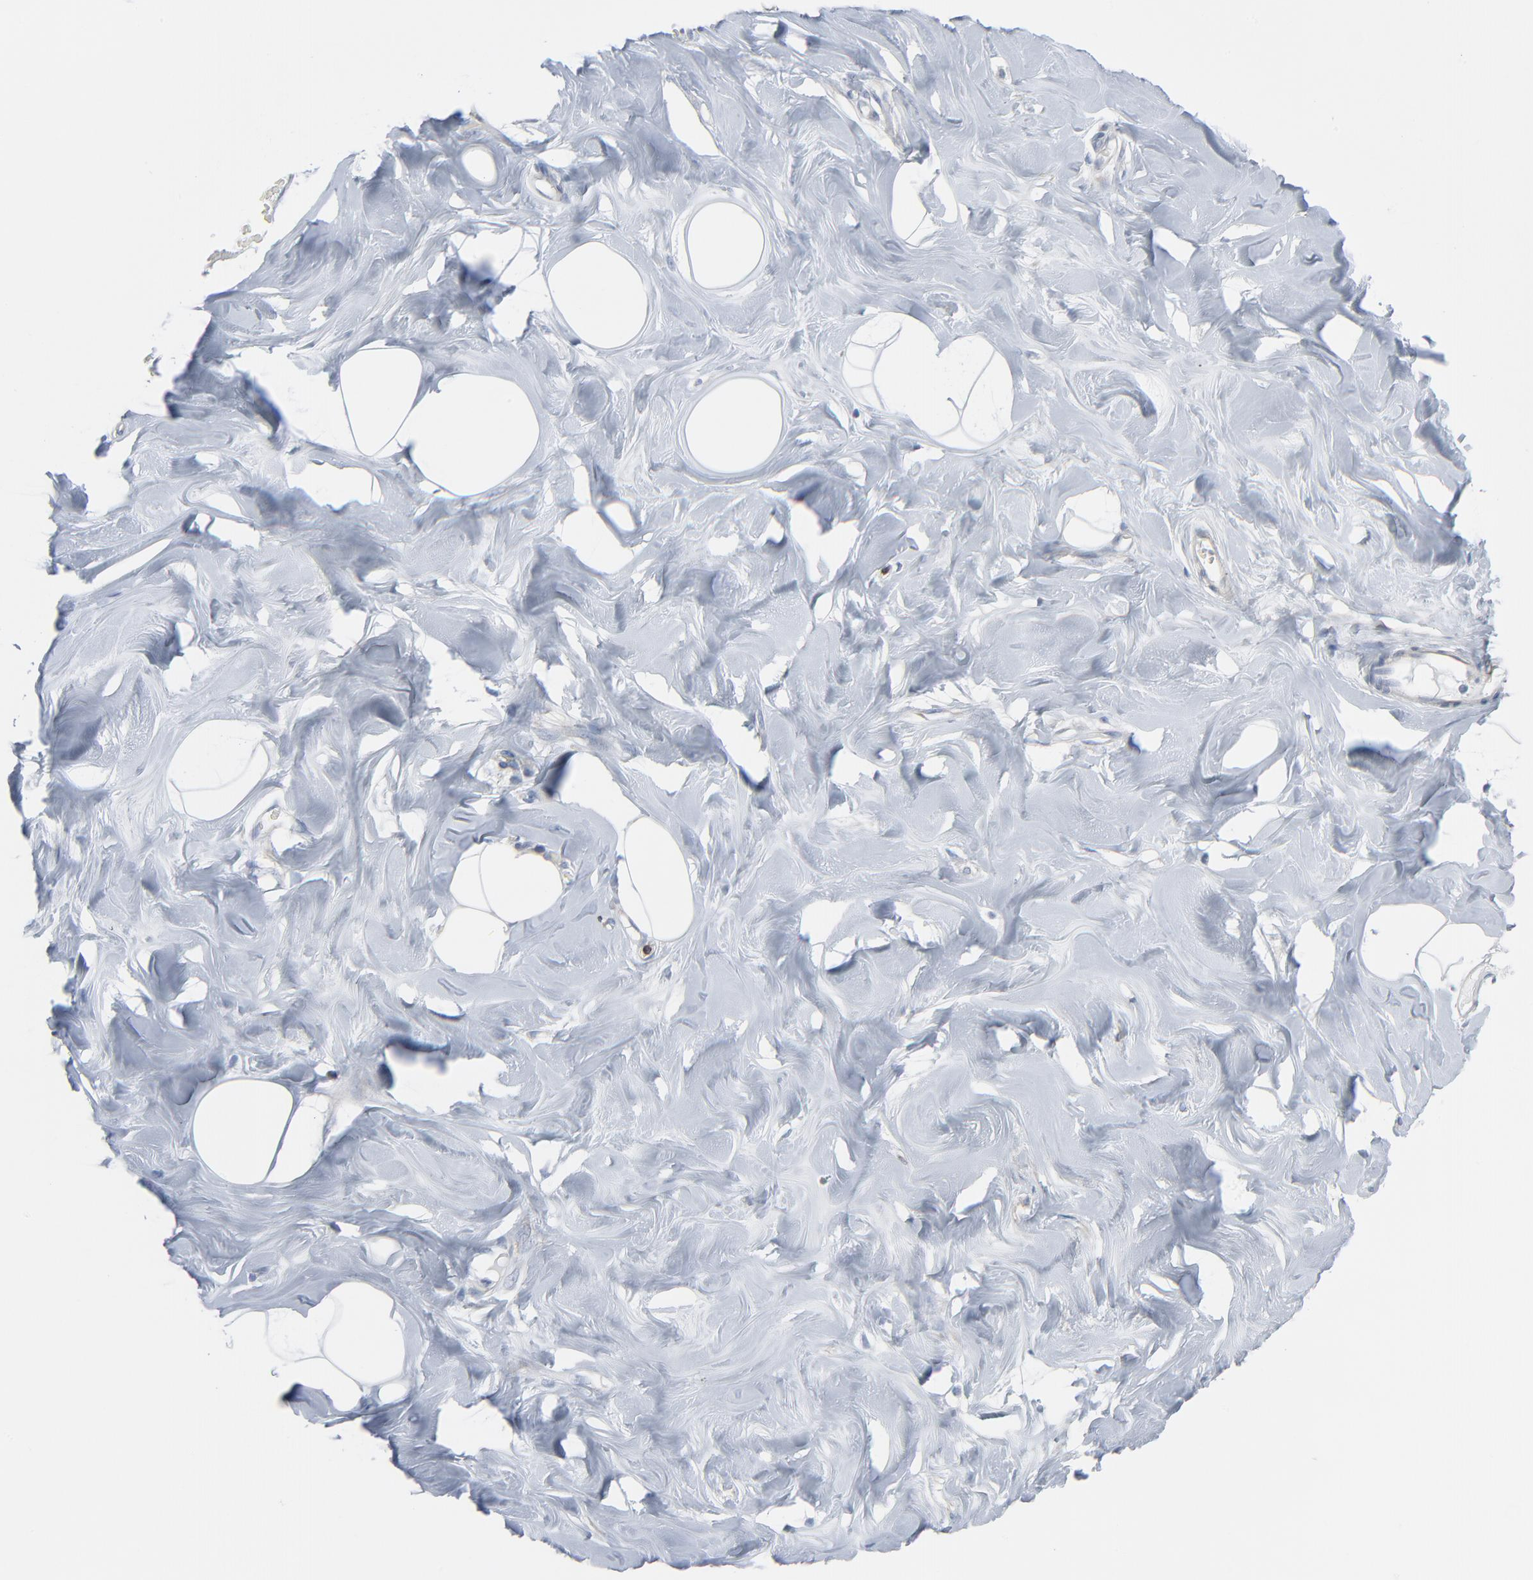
{"staining": {"intensity": "negative", "quantity": "none", "location": "none"}, "tissue": "breast", "cell_type": "Adipocytes", "image_type": "normal", "snomed": [{"axis": "morphology", "description": "Normal tissue, NOS"}, {"axis": "topography", "description": "Breast"}, {"axis": "topography", "description": "Soft tissue"}], "caption": "DAB (3,3'-diaminobenzidine) immunohistochemical staining of normal breast demonstrates no significant staining in adipocytes.", "gene": "OPTN", "patient": {"sex": "female", "age": 25}}